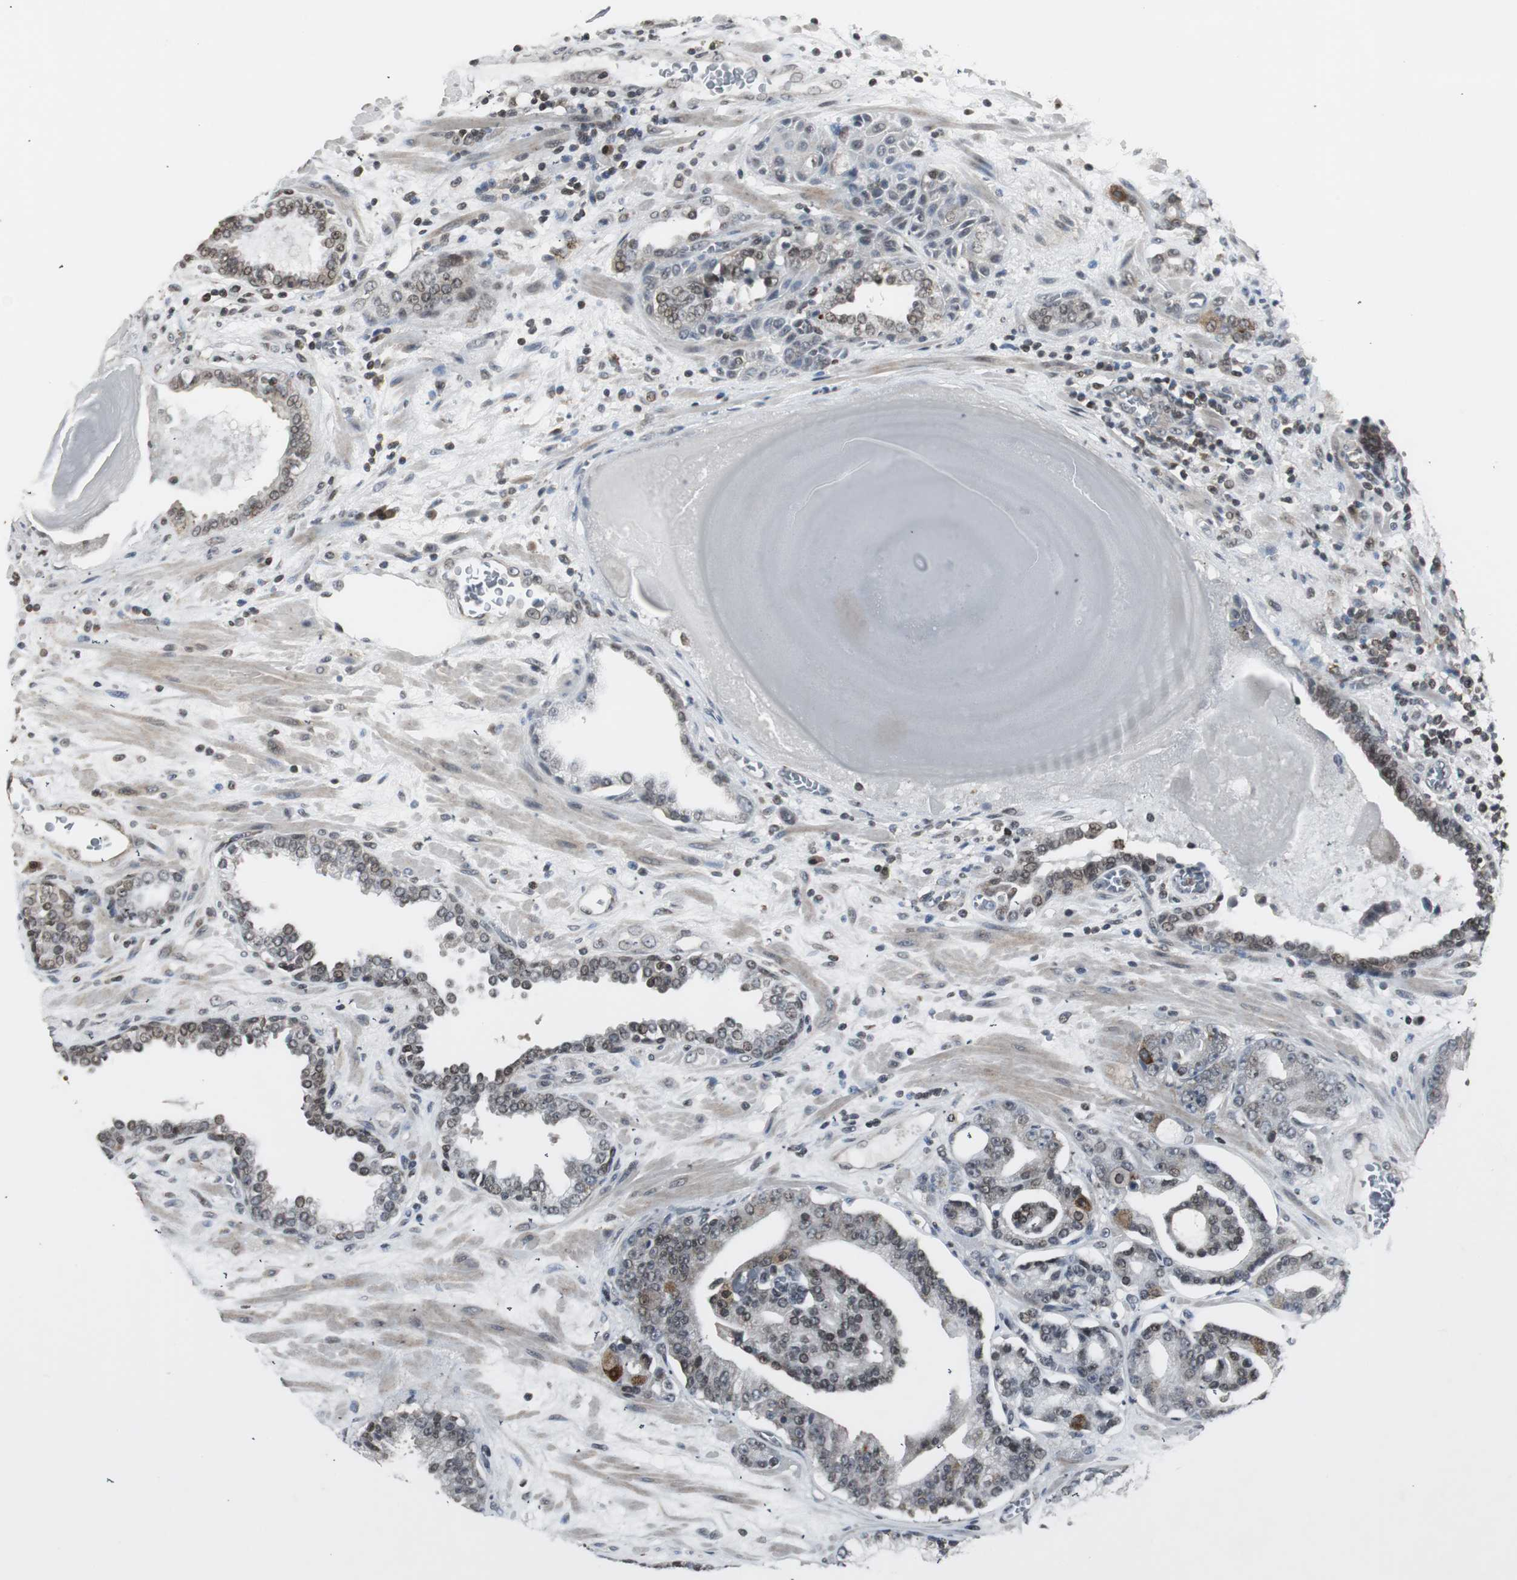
{"staining": {"intensity": "weak", "quantity": "<25%", "location": "nuclear"}, "tissue": "prostate cancer", "cell_type": "Tumor cells", "image_type": "cancer", "snomed": [{"axis": "morphology", "description": "Adenocarcinoma, Low grade"}, {"axis": "topography", "description": "Prostate"}], "caption": "Human adenocarcinoma (low-grade) (prostate) stained for a protein using IHC reveals no expression in tumor cells.", "gene": "MPG", "patient": {"sex": "male", "age": 63}}